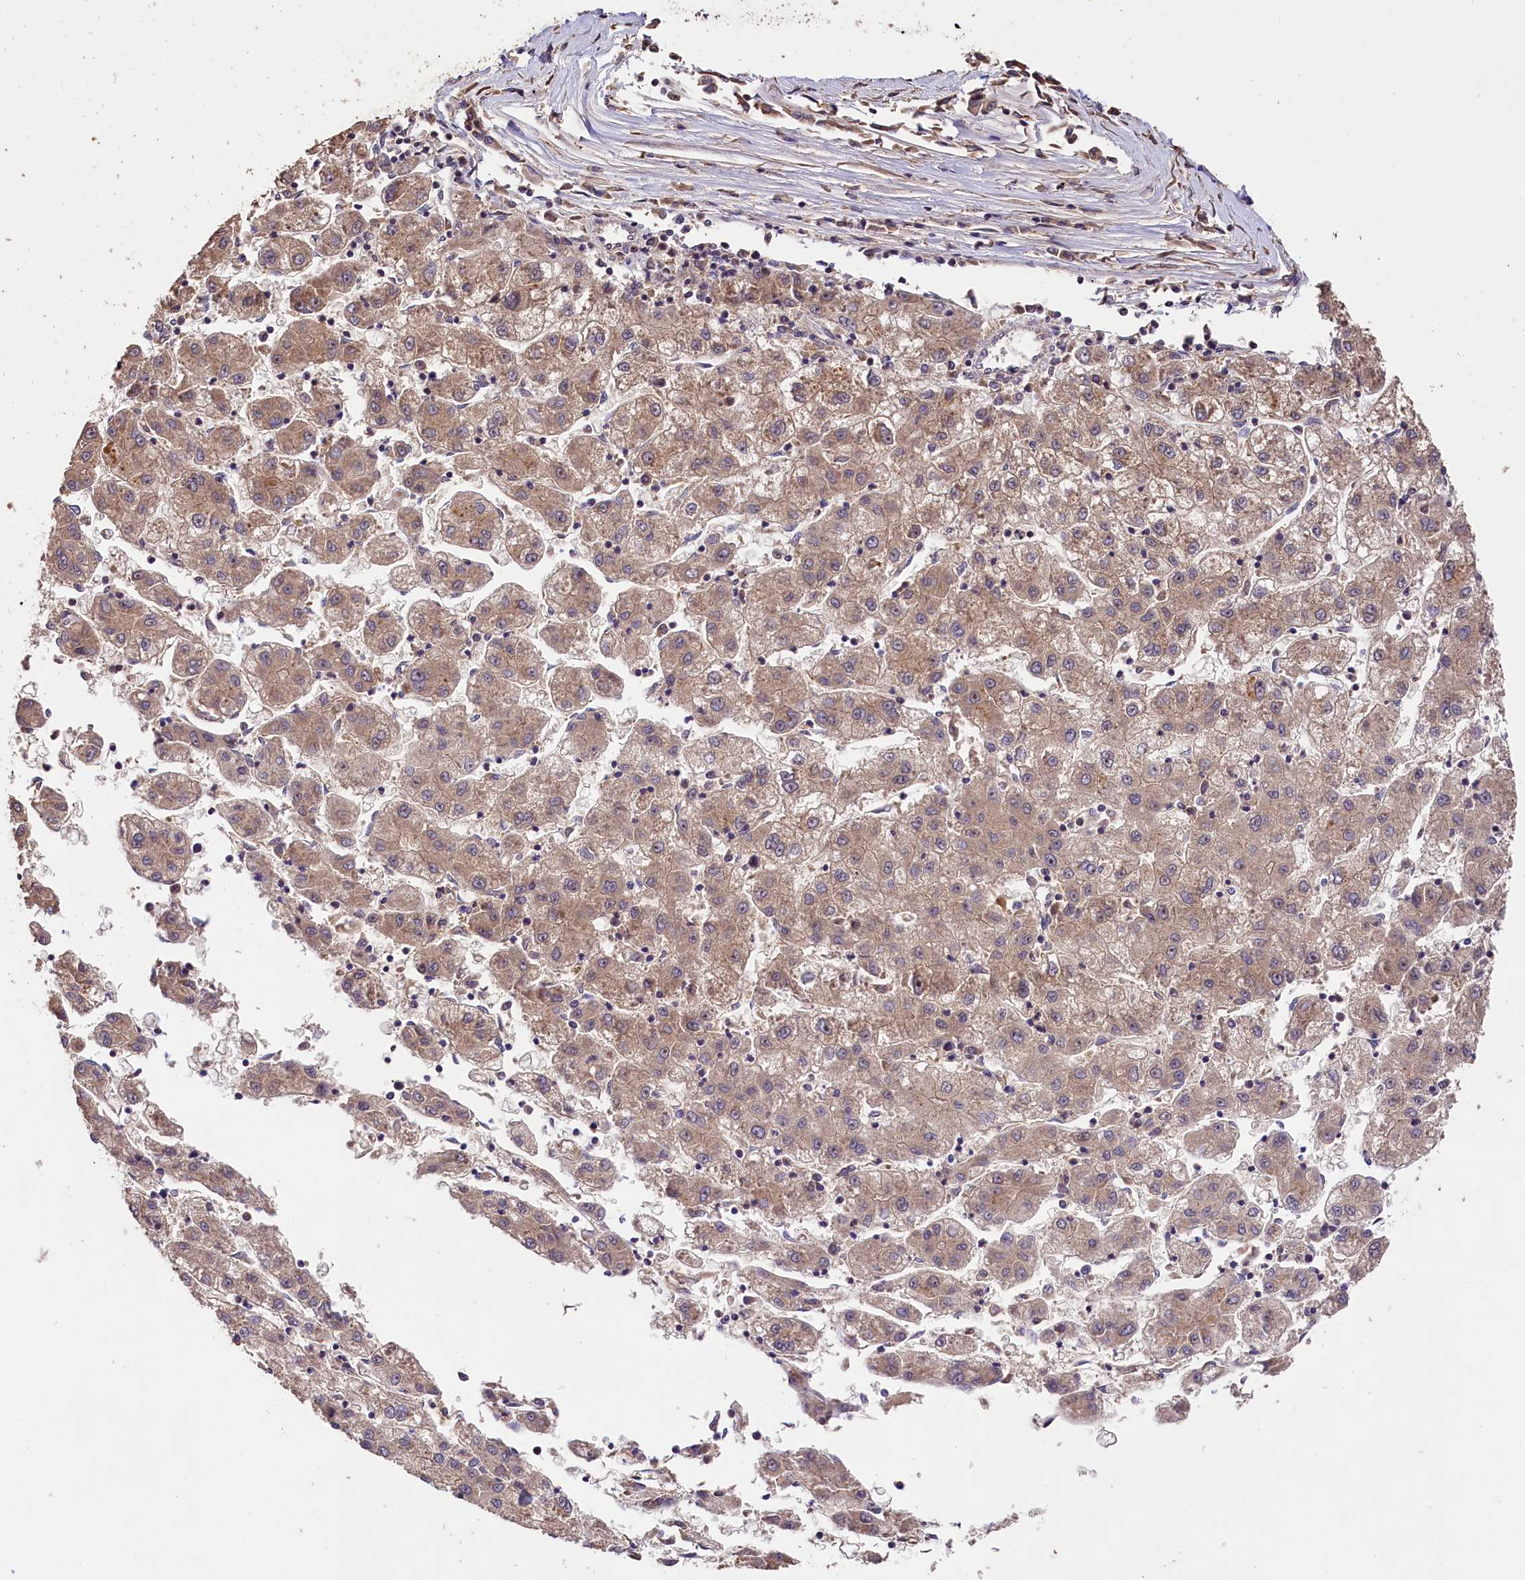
{"staining": {"intensity": "weak", "quantity": "25%-75%", "location": "cytoplasmic/membranous"}, "tissue": "liver cancer", "cell_type": "Tumor cells", "image_type": "cancer", "snomed": [{"axis": "morphology", "description": "Carcinoma, Hepatocellular, NOS"}, {"axis": "topography", "description": "Liver"}], "caption": "IHC histopathology image of neoplastic tissue: liver cancer stained using immunohistochemistry reveals low levels of weak protein expression localized specifically in the cytoplasmic/membranous of tumor cells, appearing as a cytoplasmic/membranous brown color.", "gene": "PHAF1", "patient": {"sex": "male", "age": 72}}